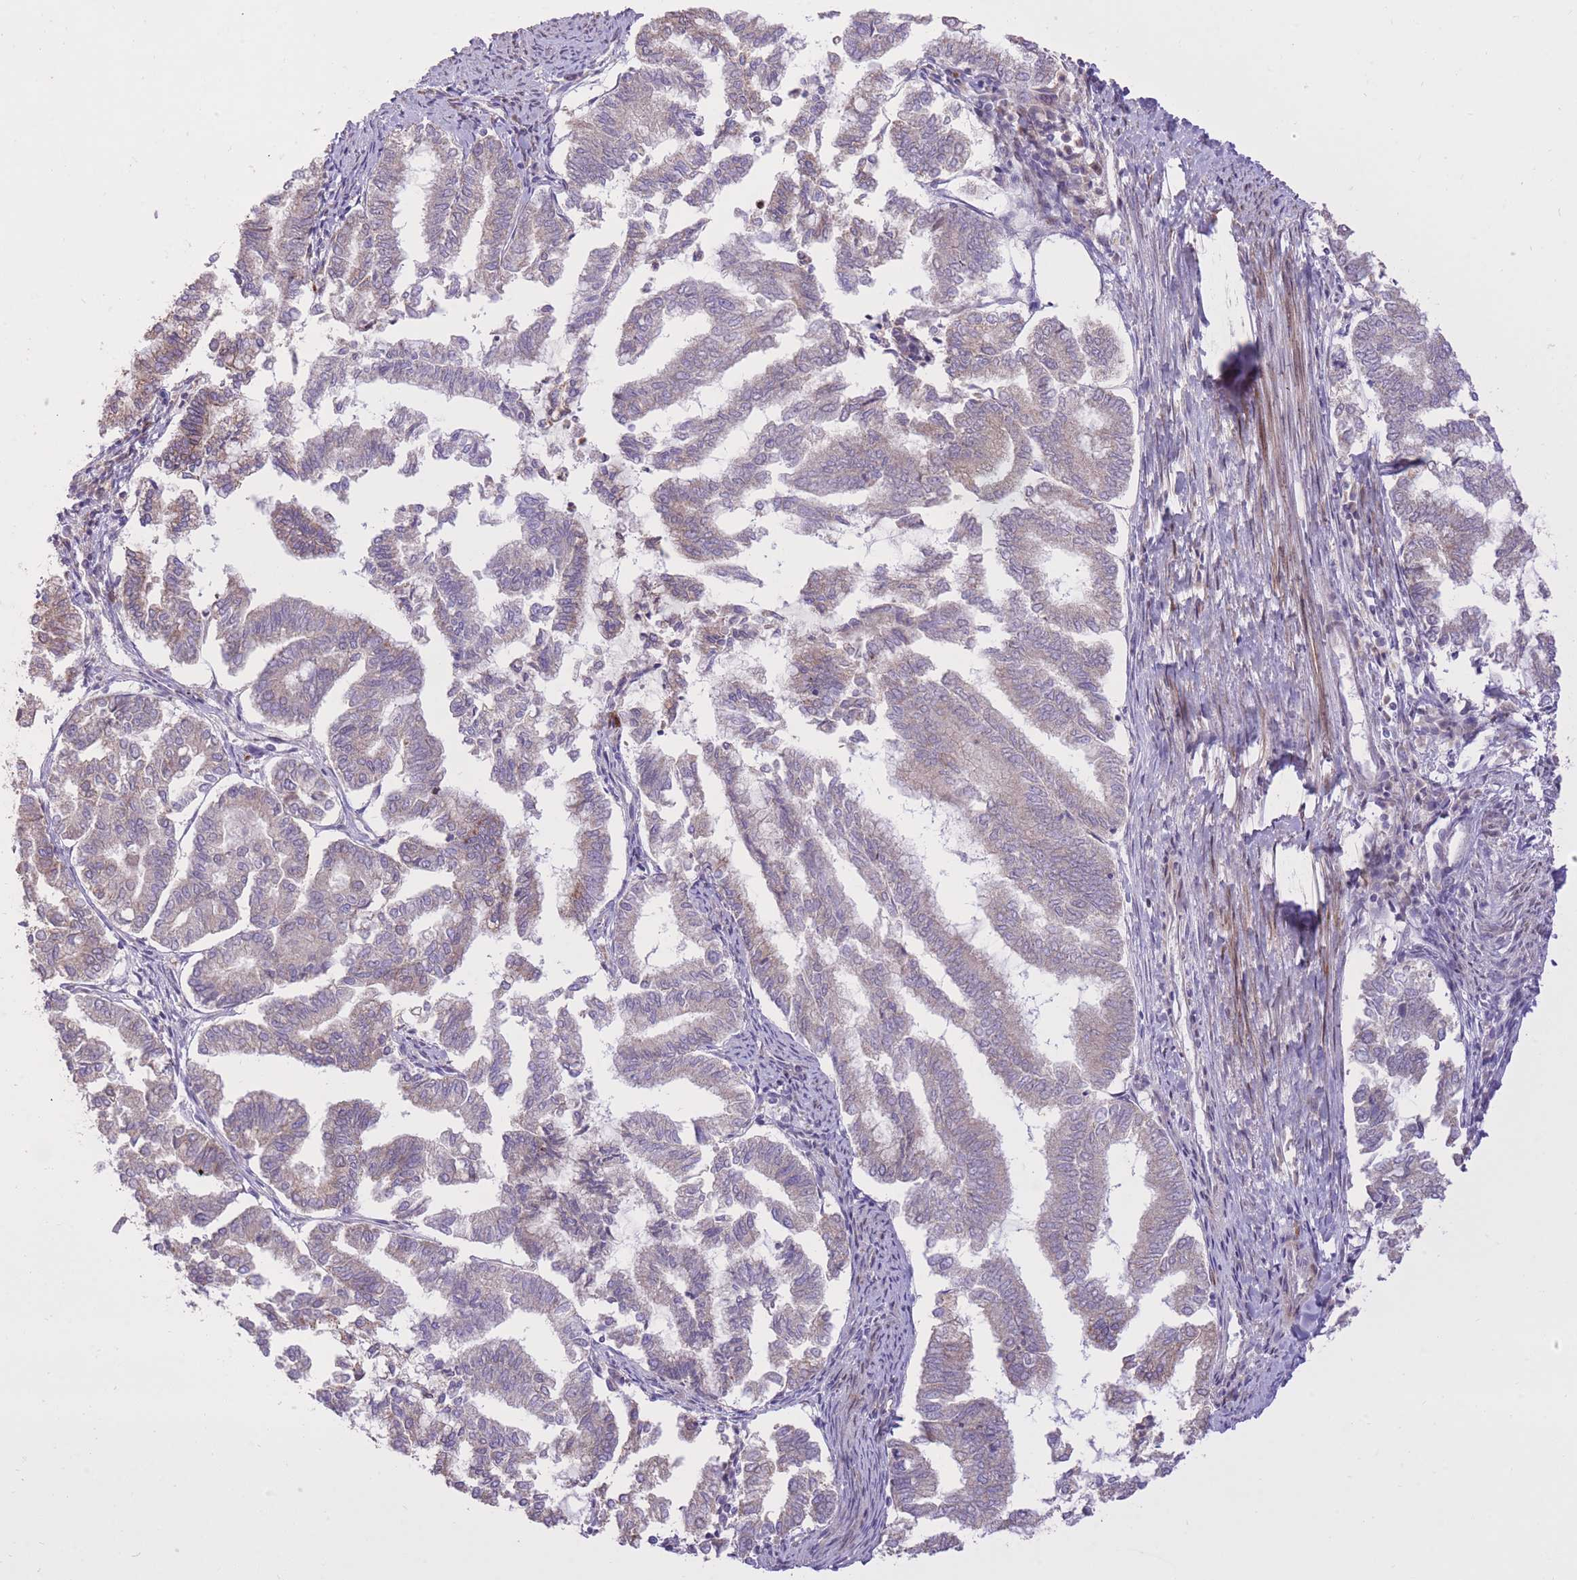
{"staining": {"intensity": "weak", "quantity": "<25%", "location": "cytoplasmic/membranous"}, "tissue": "endometrial cancer", "cell_type": "Tumor cells", "image_type": "cancer", "snomed": [{"axis": "morphology", "description": "Adenocarcinoma, NOS"}, {"axis": "topography", "description": "Endometrium"}], "caption": "Adenocarcinoma (endometrial) stained for a protein using immunohistochemistry displays no staining tumor cells.", "gene": "SLC4A4", "patient": {"sex": "female", "age": 79}}